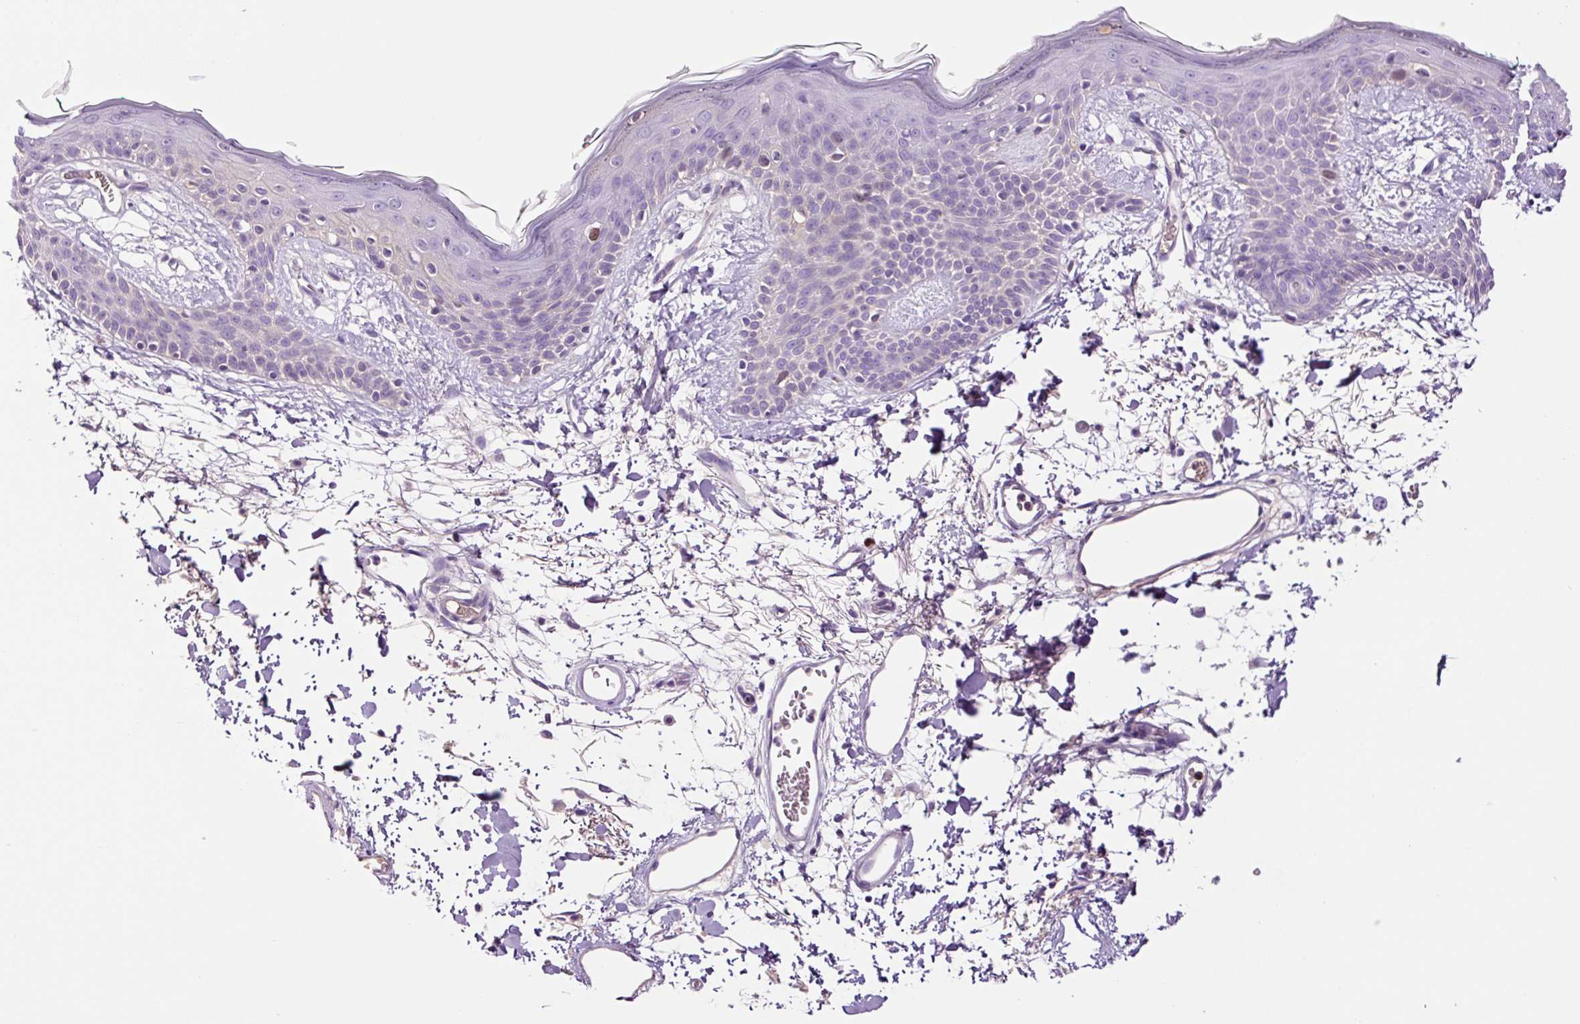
{"staining": {"intensity": "negative", "quantity": "none", "location": "none"}, "tissue": "skin", "cell_type": "Fibroblasts", "image_type": "normal", "snomed": [{"axis": "morphology", "description": "Normal tissue, NOS"}, {"axis": "topography", "description": "Skin"}], "caption": "Skin stained for a protein using IHC demonstrates no expression fibroblasts.", "gene": "DPPA4", "patient": {"sex": "male", "age": 79}}